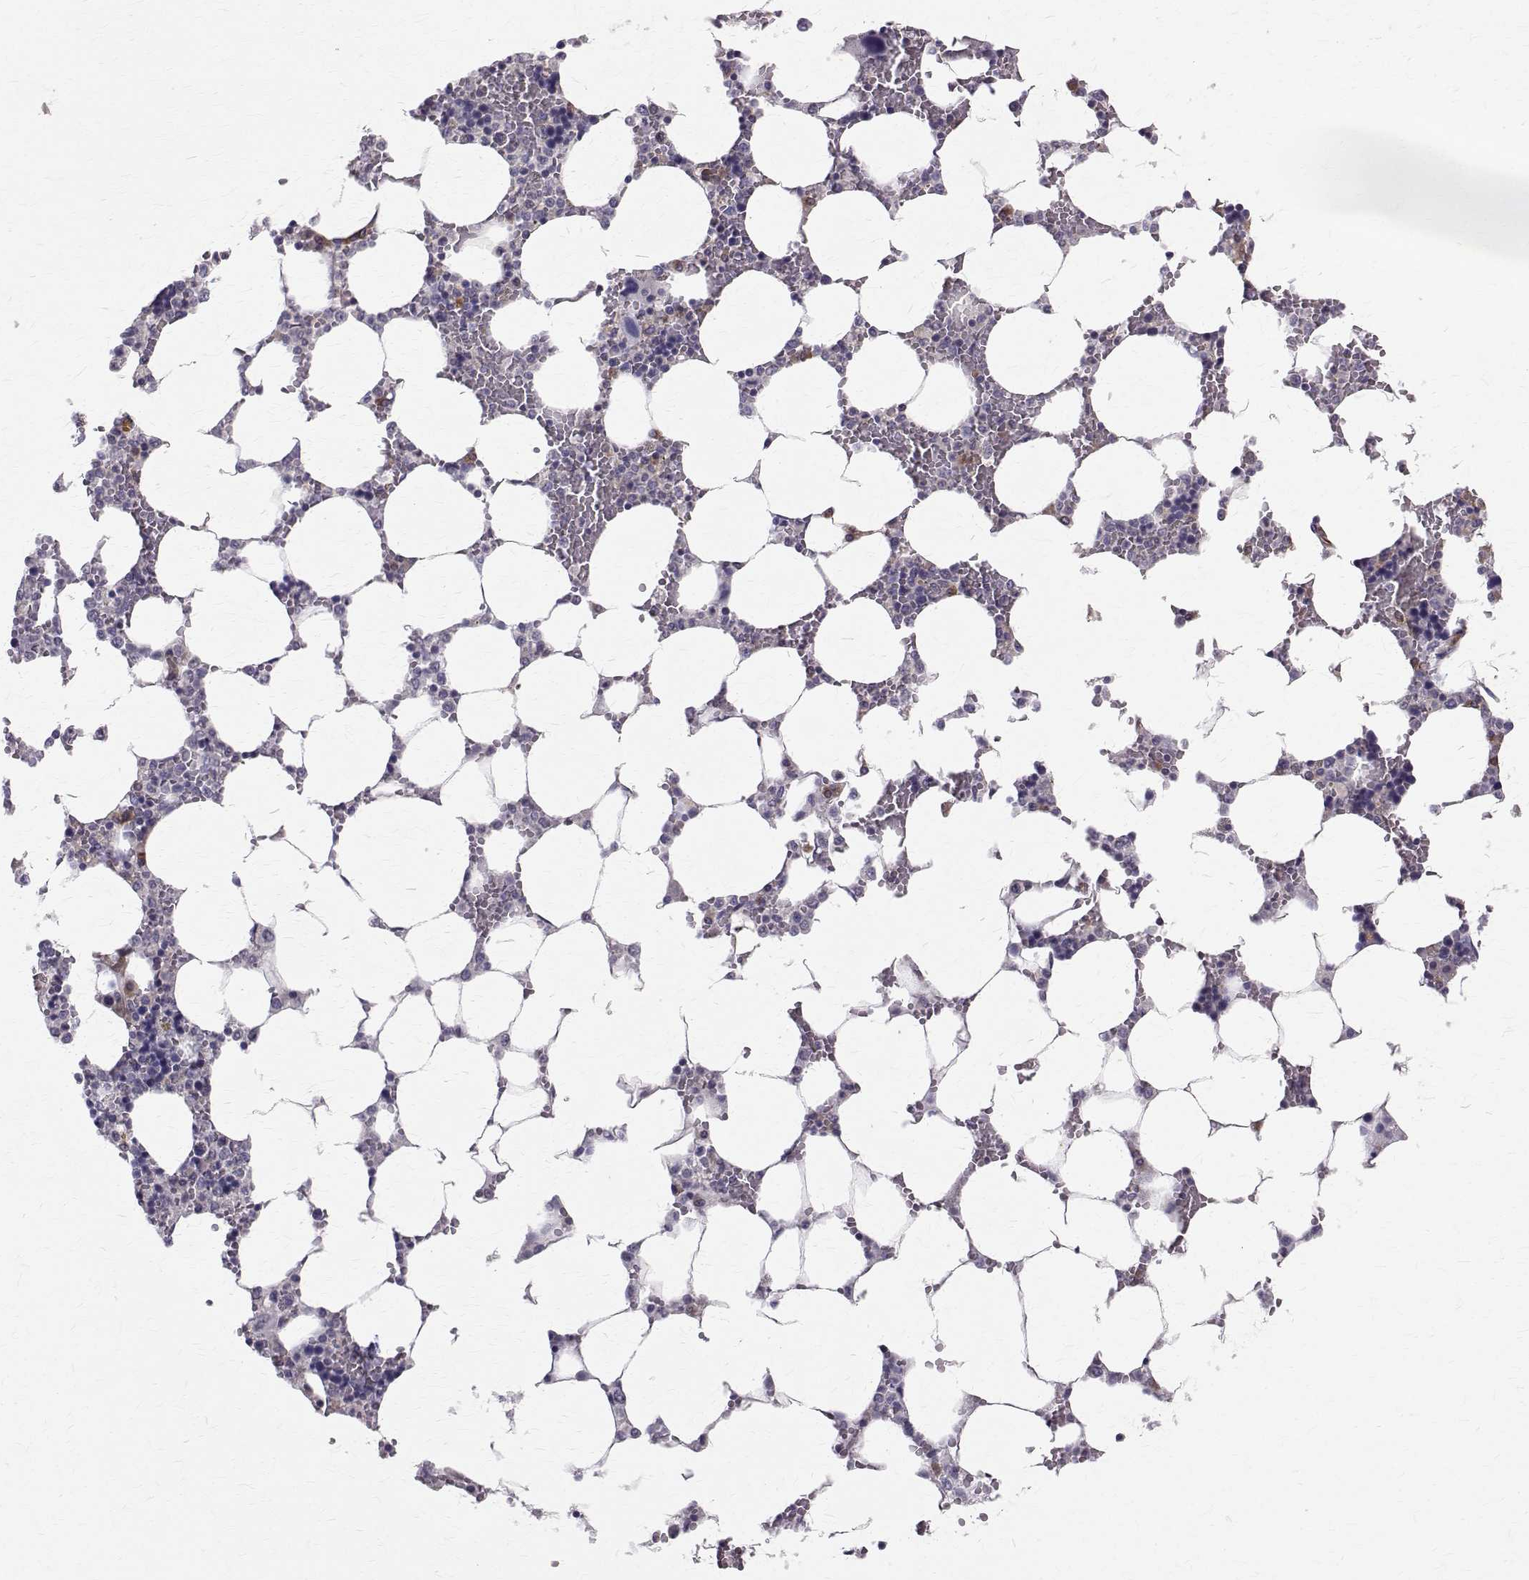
{"staining": {"intensity": "moderate", "quantity": "<25%", "location": "cytoplasmic/membranous"}, "tissue": "bone marrow", "cell_type": "Hematopoietic cells", "image_type": "normal", "snomed": [{"axis": "morphology", "description": "Normal tissue, NOS"}, {"axis": "topography", "description": "Bone marrow"}], "caption": "High-magnification brightfield microscopy of normal bone marrow stained with DAB (3,3'-diaminobenzidine) (brown) and counterstained with hematoxylin (blue). hematopoietic cells exhibit moderate cytoplasmic/membranous staining is appreciated in approximately<25% of cells. The protein of interest is shown in brown color, while the nuclei are stained blue.", "gene": "ARFGAP1", "patient": {"sex": "male", "age": 64}}